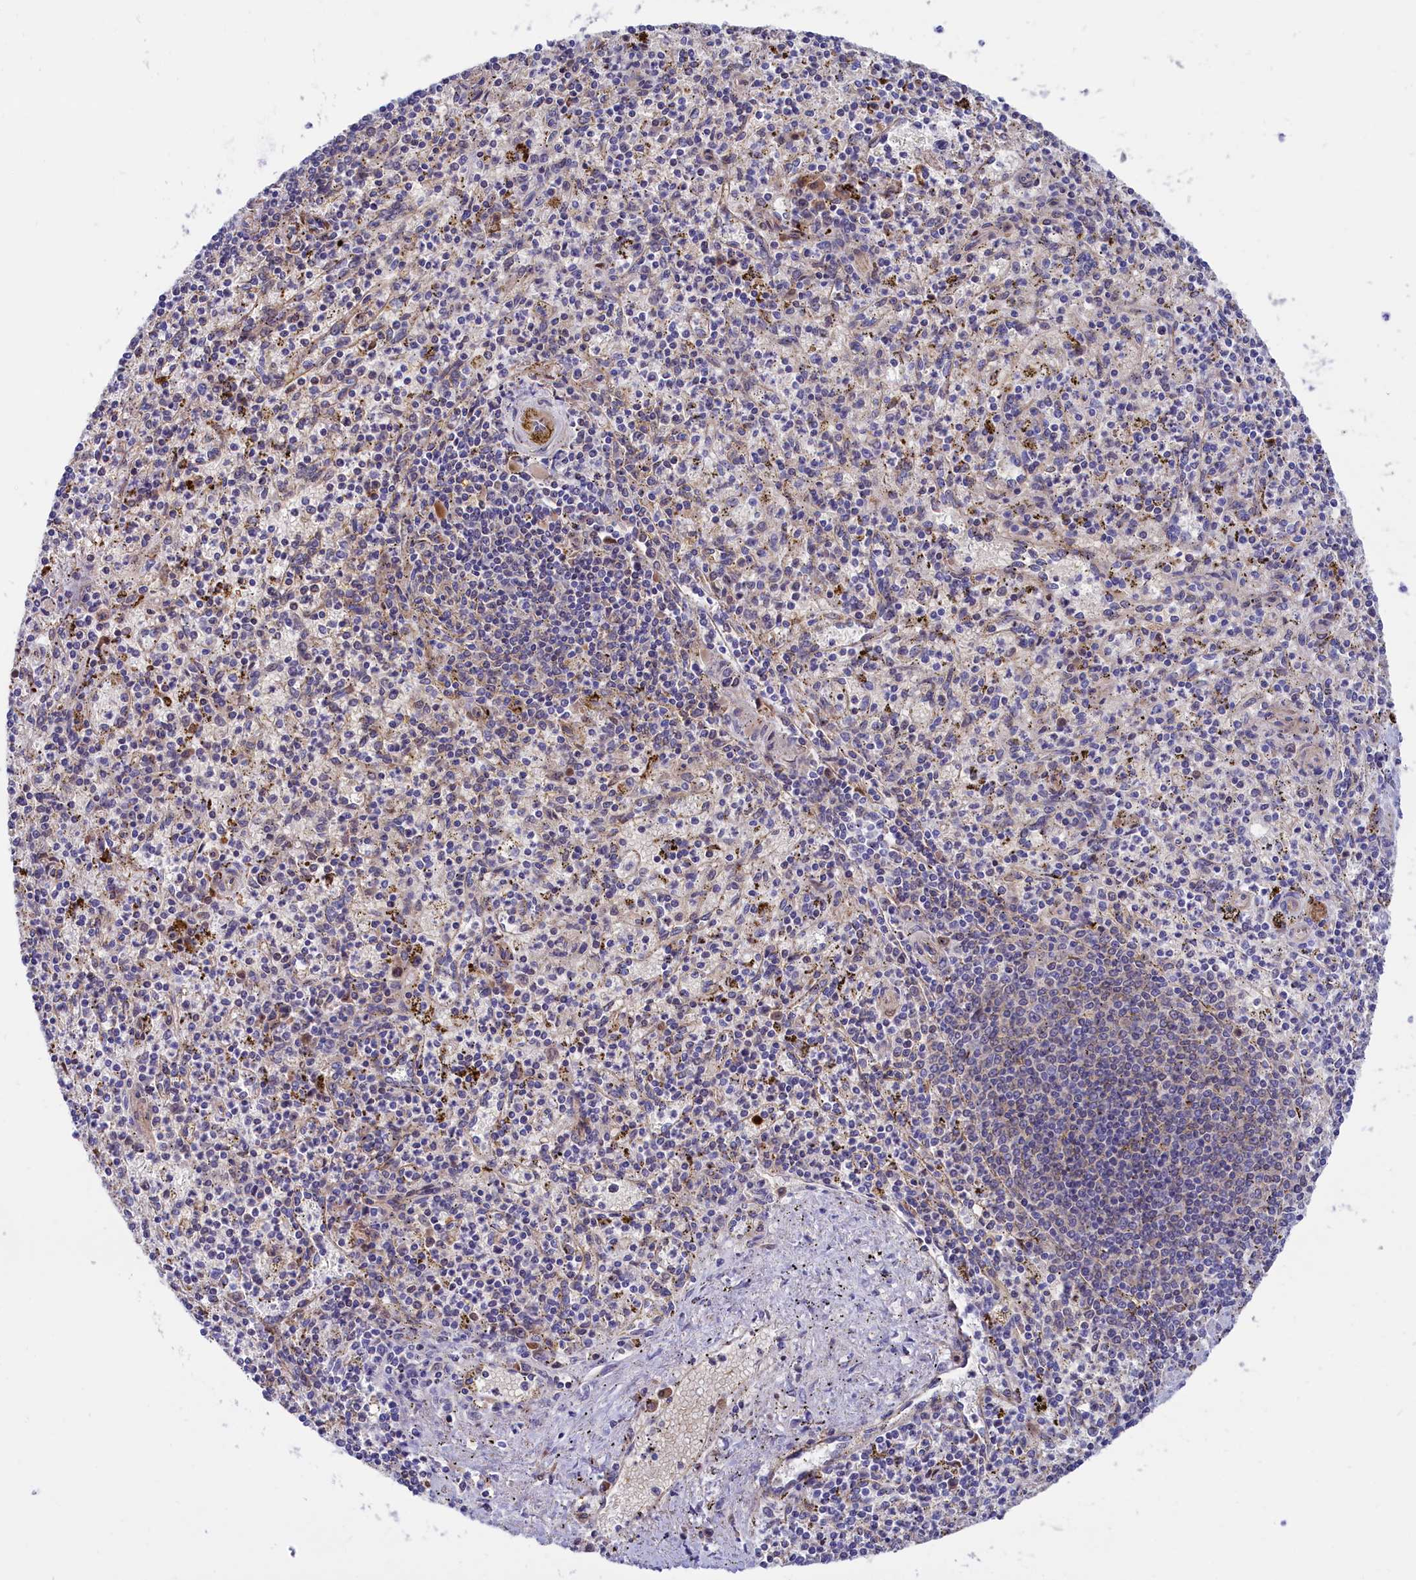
{"staining": {"intensity": "negative", "quantity": "none", "location": "none"}, "tissue": "spleen", "cell_type": "Cells in red pulp", "image_type": "normal", "snomed": [{"axis": "morphology", "description": "Normal tissue, NOS"}, {"axis": "topography", "description": "Spleen"}], "caption": "Protein analysis of unremarkable spleen exhibits no significant staining in cells in red pulp. The staining is performed using DAB brown chromogen with nuclei counter-stained in using hematoxylin.", "gene": "ABCC12", "patient": {"sex": "male", "age": 72}}